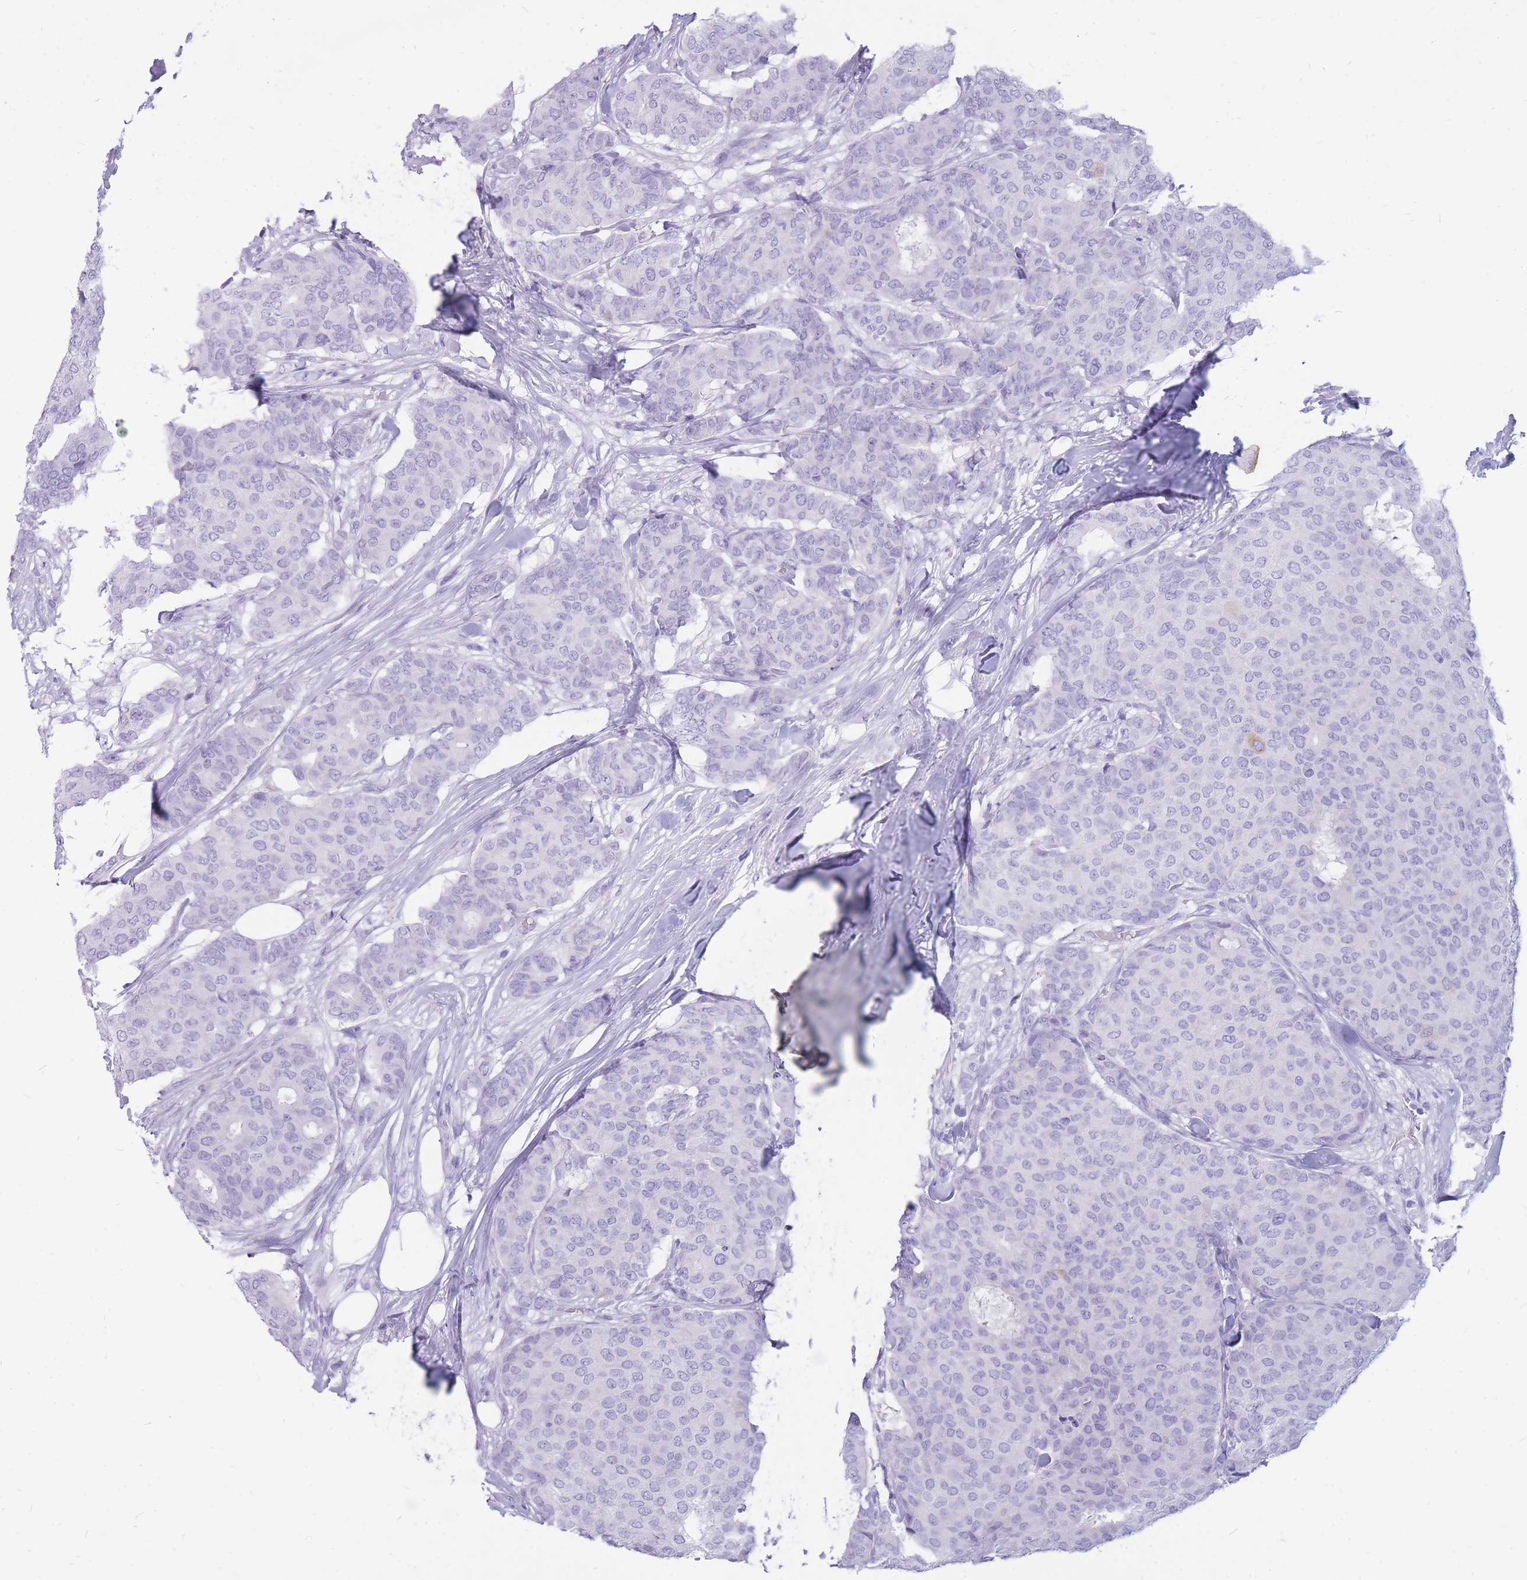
{"staining": {"intensity": "negative", "quantity": "none", "location": "none"}, "tissue": "breast cancer", "cell_type": "Tumor cells", "image_type": "cancer", "snomed": [{"axis": "morphology", "description": "Duct carcinoma"}, {"axis": "topography", "description": "Breast"}], "caption": "Protein analysis of breast cancer exhibits no significant expression in tumor cells. (DAB (3,3'-diaminobenzidine) immunohistochemistry, high magnification).", "gene": "CYP21A2", "patient": {"sex": "female", "age": 75}}